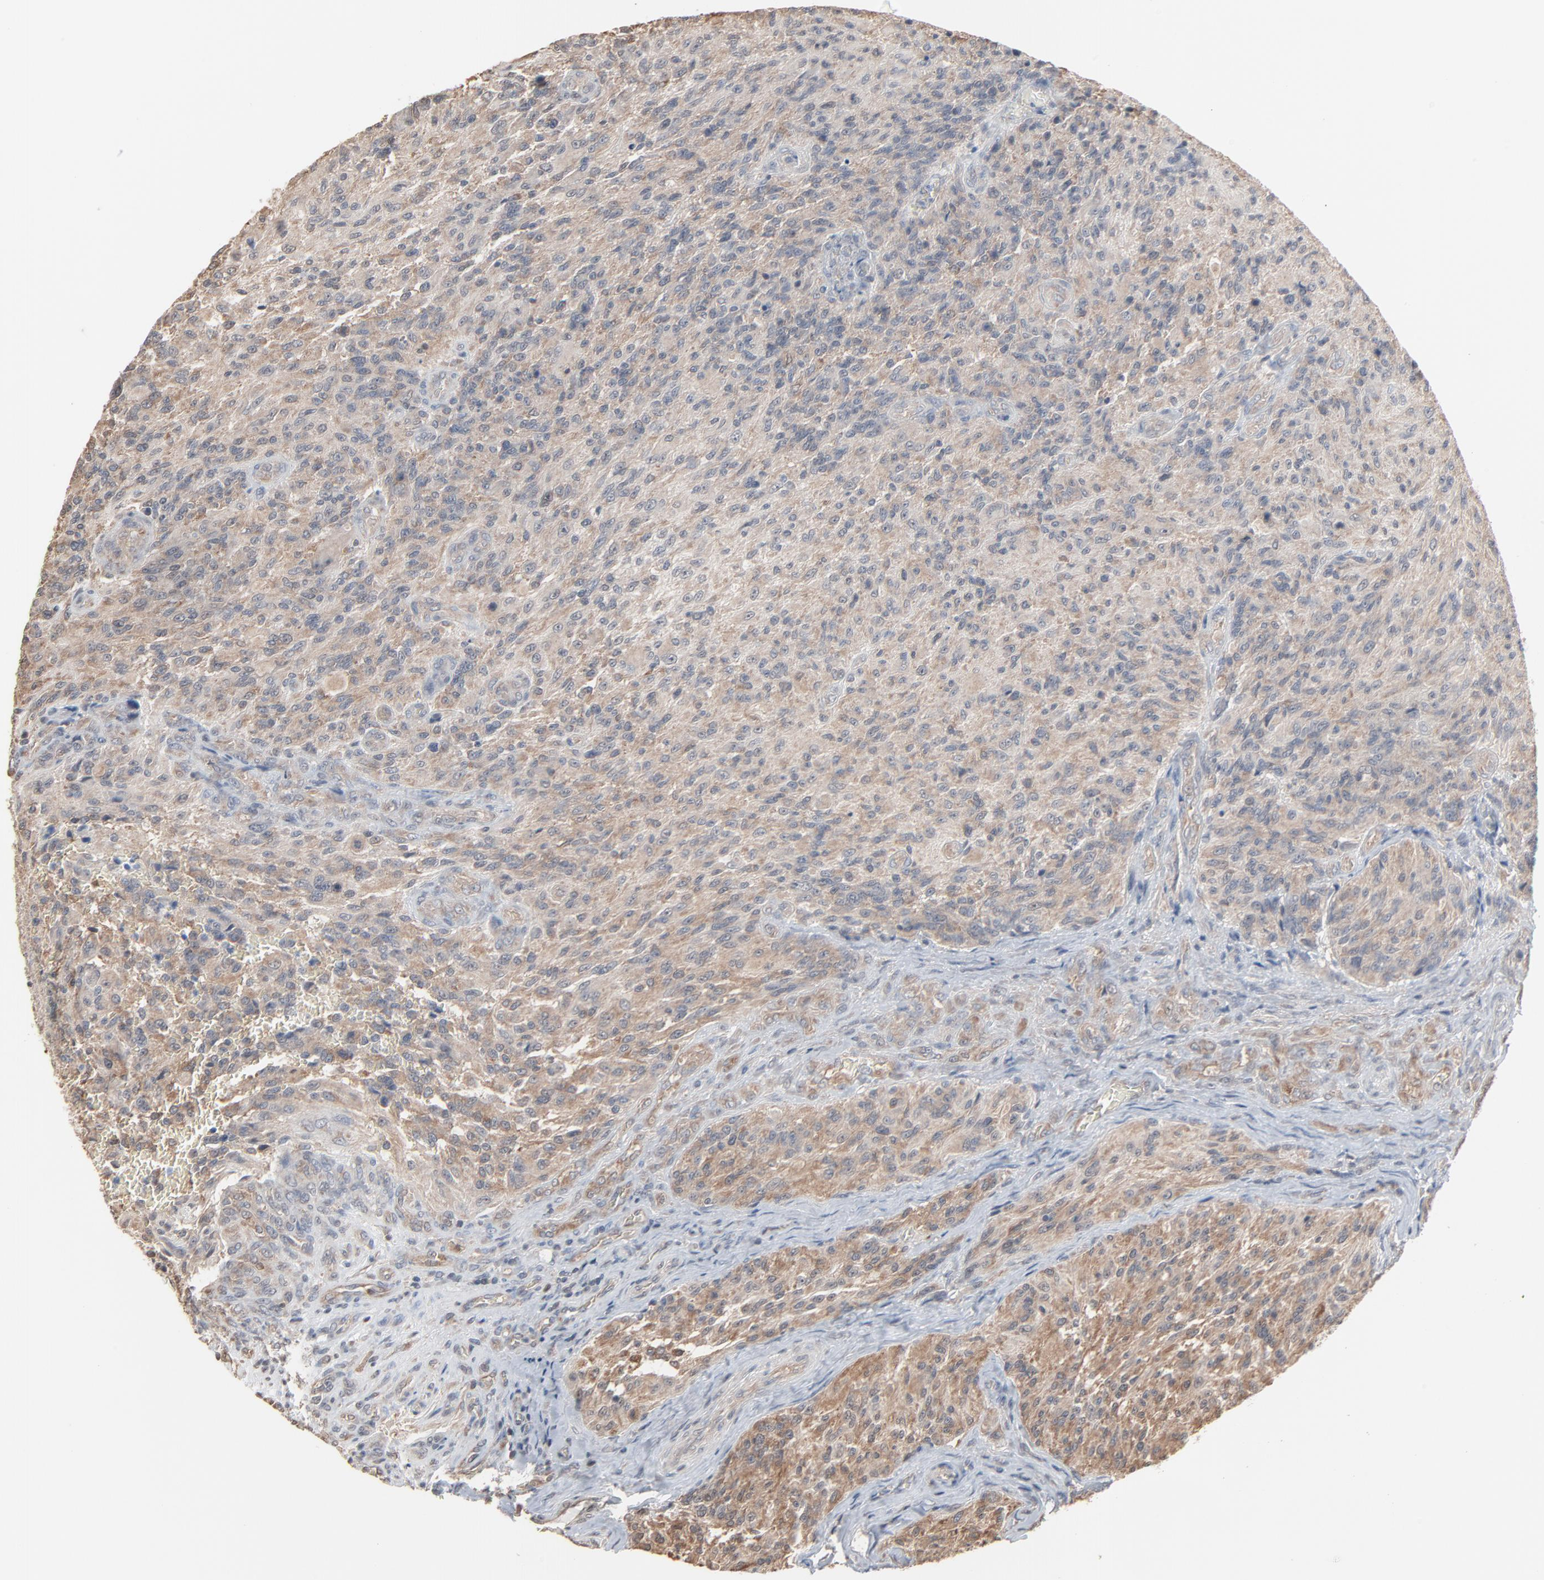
{"staining": {"intensity": "weak", "quantity": ">75%", "location": "cytoplasmic/membranous"}, "tissue": "glioma", "cell_type": "Tumor cells", "image_type": "cancer", "snomed": [{"axis": "morphology", "description": "Normal tissue, NOS"}, {"axis": "morphology", "description": "Glioma, malignant, High grade"}, {"axis": "topography", "description": "Cerebral cortex"}], "caption": "Immunohistochemical staining of human malignant glioma (high-grade) displays low levels of weak cytoplasmic/membranous protein staining in about >75% of tumor cells.", "gene": "CCT5", "patient": {"sex": "male", "age": 56}}